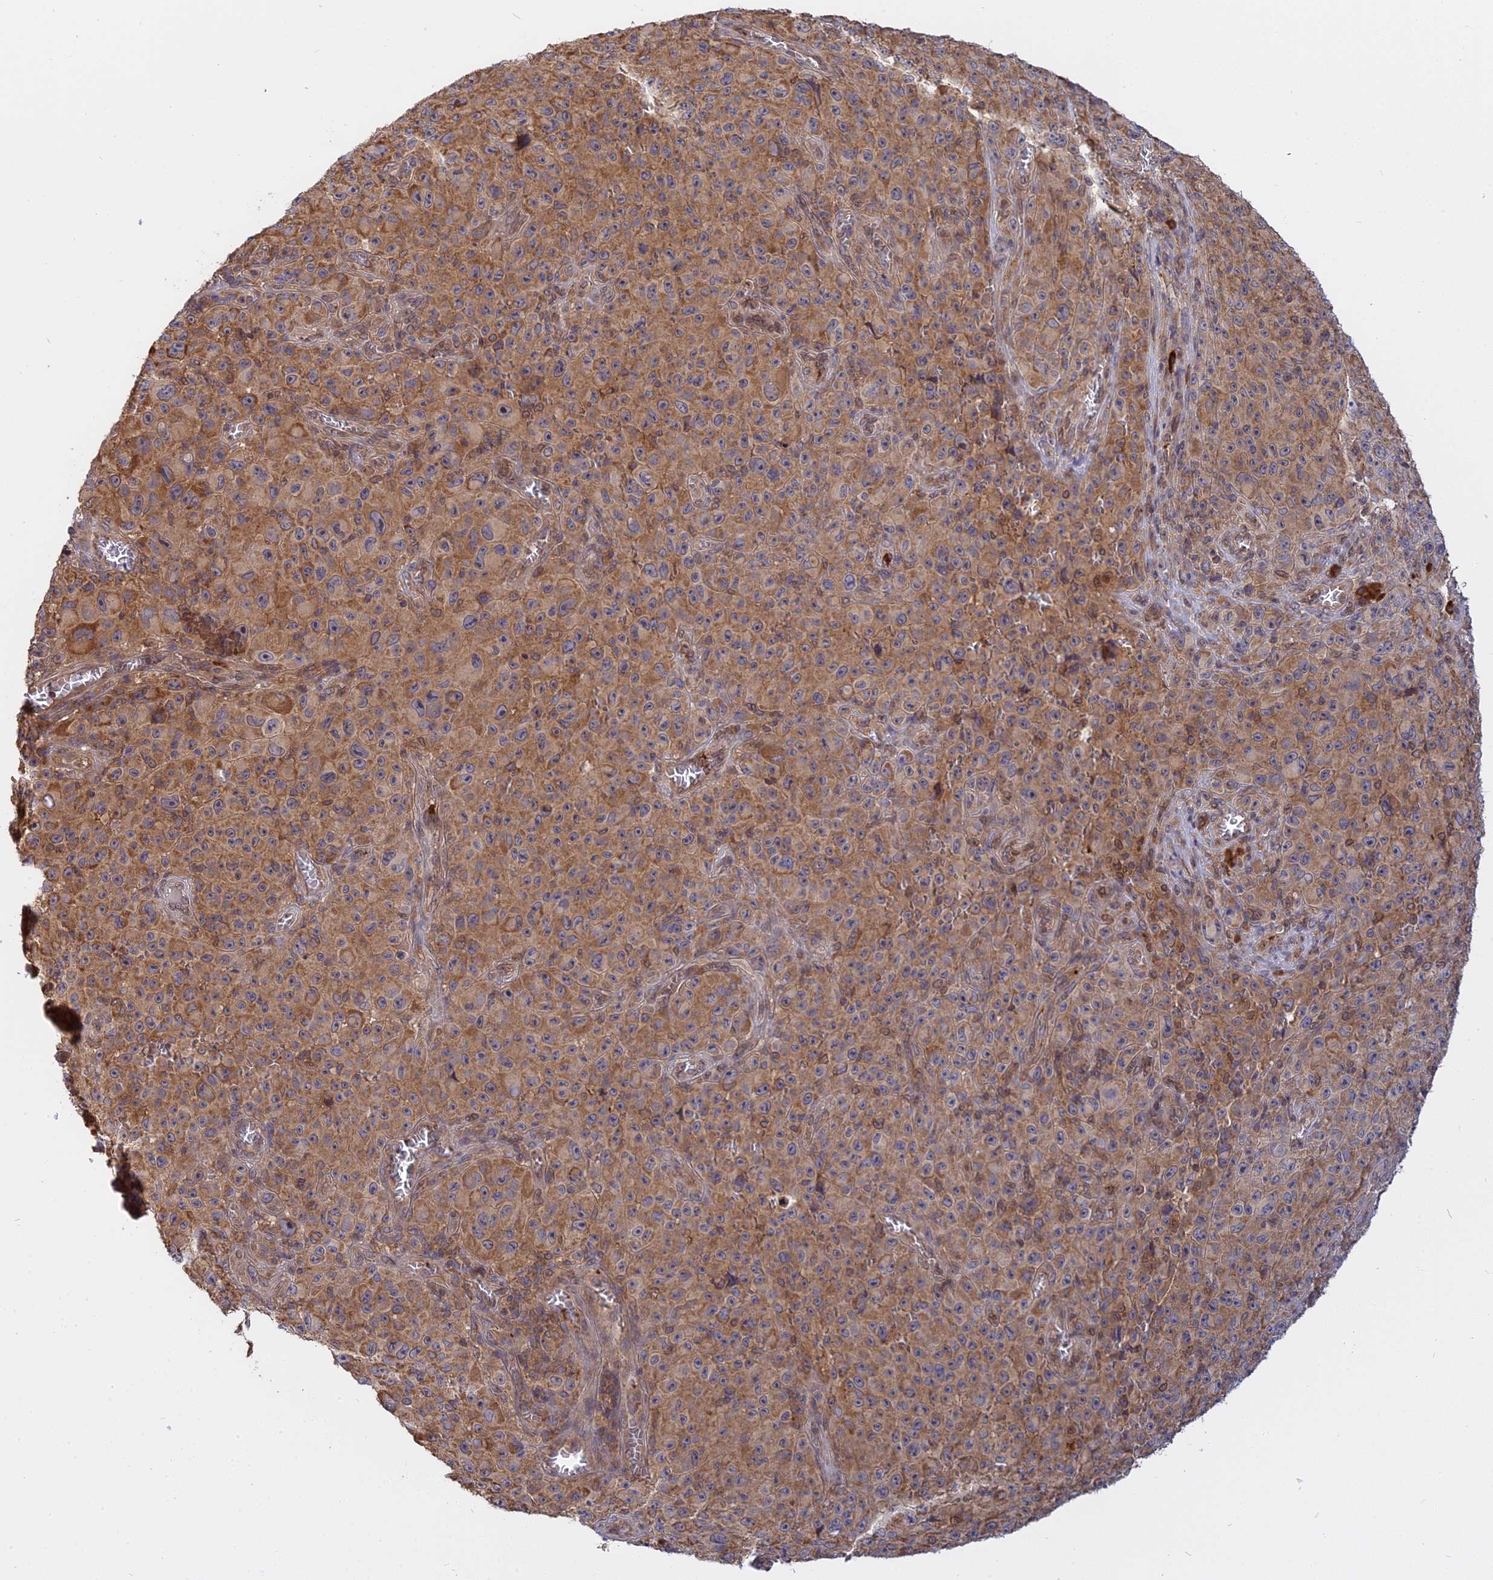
{"staining": {"intensity": "moderate", "quantity": ">75%", "location": "cytoplasmic/membranous"}, "tissue": "melanoma", "cell_type": "Tumor cells", "image_type": "cancer", "snomed": [{"axis": "morphology", "description": "Malignant melanoma, NOS"}, {"axis": "topography", "description": "Skin"}], "caption": "This histopathology image demonstrates immunohistochemistry (IHC) staining of human malignant melanoma, with medium moderate cytoplasmic/membranous positivity in approximately >75% of tumor cells.", "gene": "IL21R", "patient": {"sex": "female", "age": 82}}